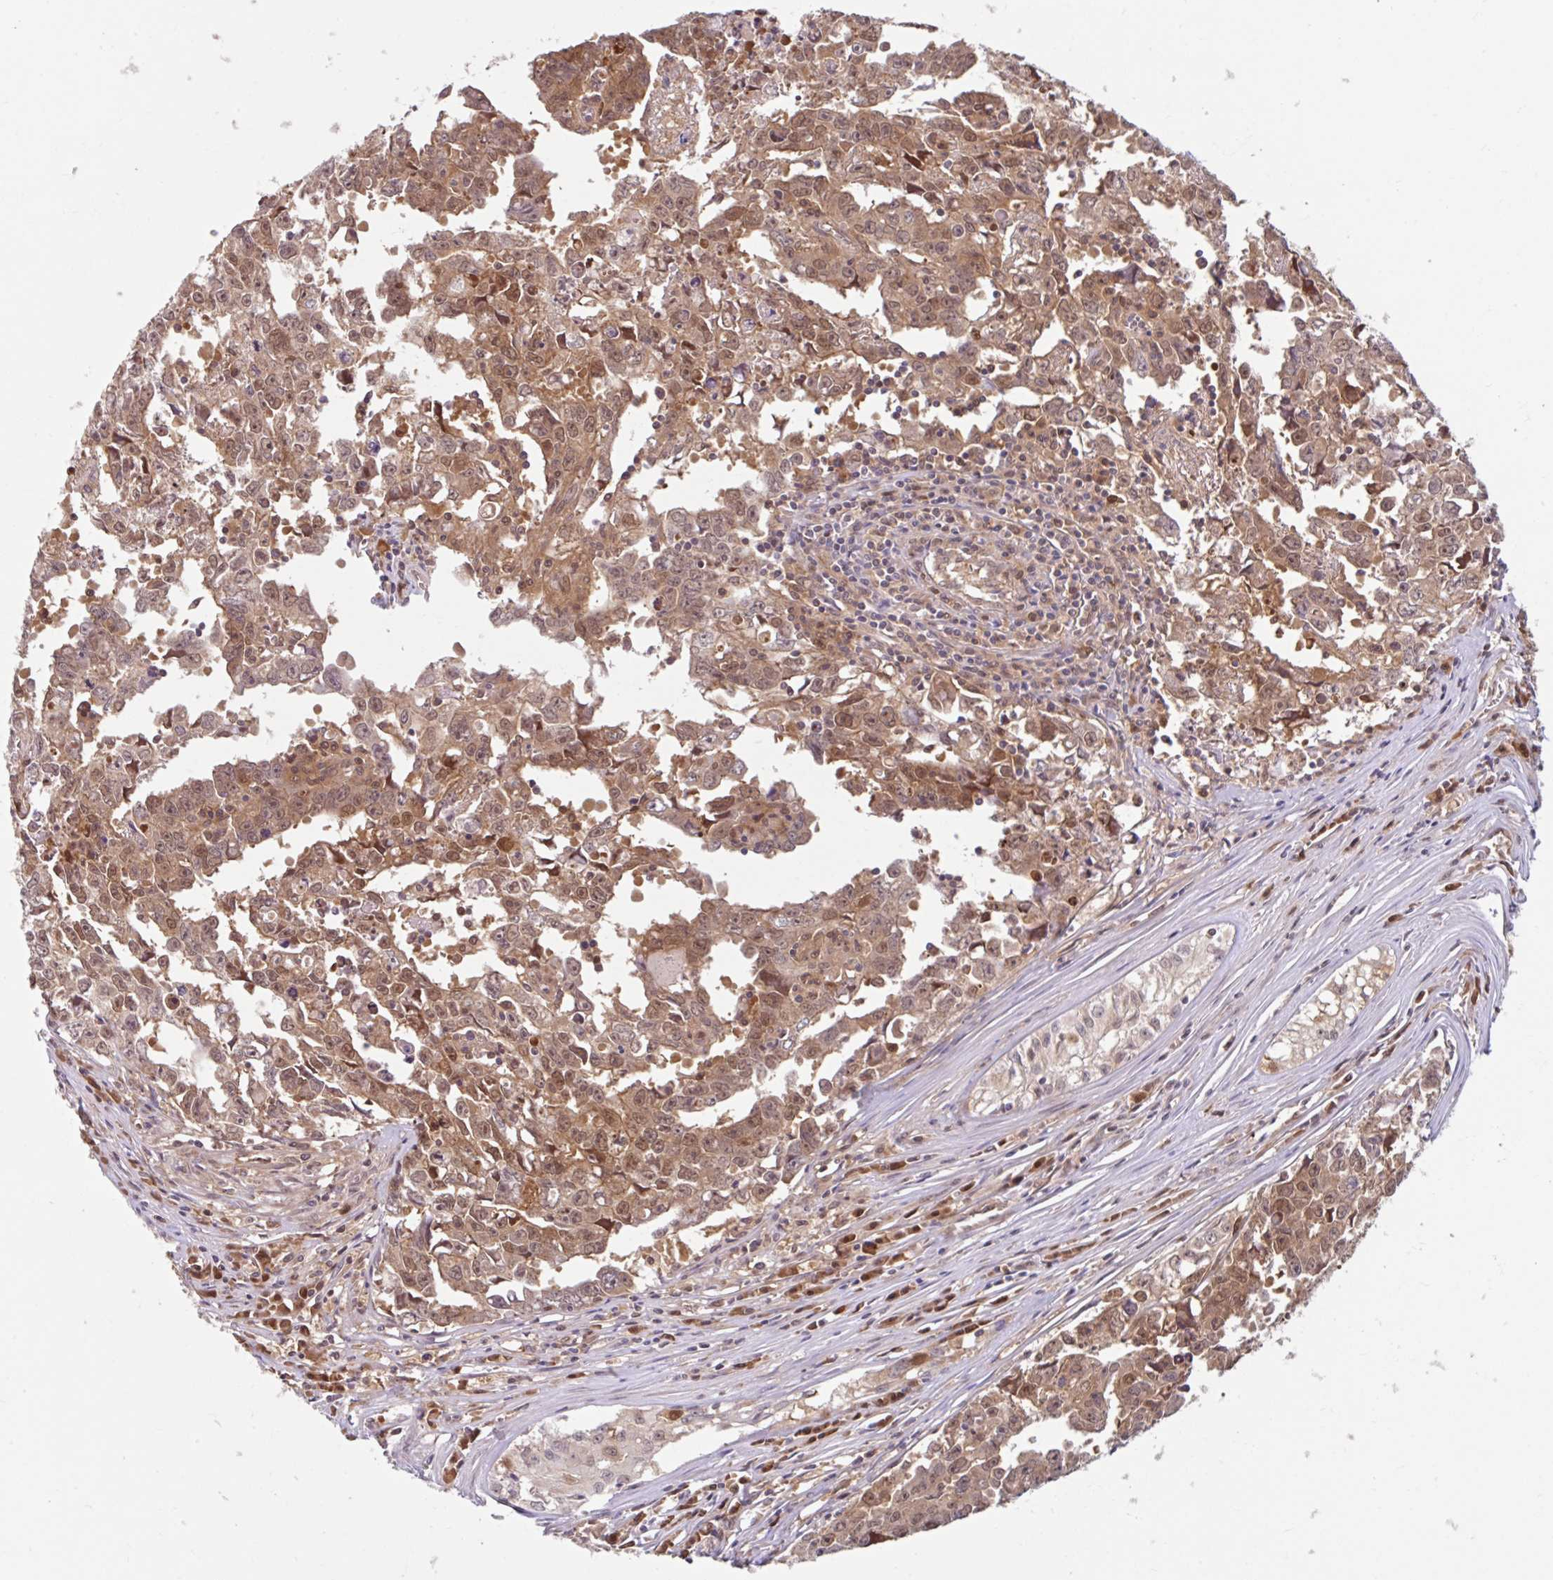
{"staining": {"intensity": "moderate", "quantity": ">75%", "location": "cytoplasmic/membranous,nuclear"}, "tissue": "testis cancer", "cell_type": "Tumor cells", "image_type": "cancer", "snomed": [{"axis": "morphology", "description": "Carcinoma, Embryonal, NOS"}, {"axis": "topography", "description": "Testis"}], "caption": "This photomicrograph shows testis cancer stained with IHC to label a protein in brown. The cytoplasmic/membranous and nuclear of tumor cells show moderate positivity for the protein. Nuclei are counter-stained blue.", "gene": "HMBS", "patient": {"sex": "male", "age": 22}}